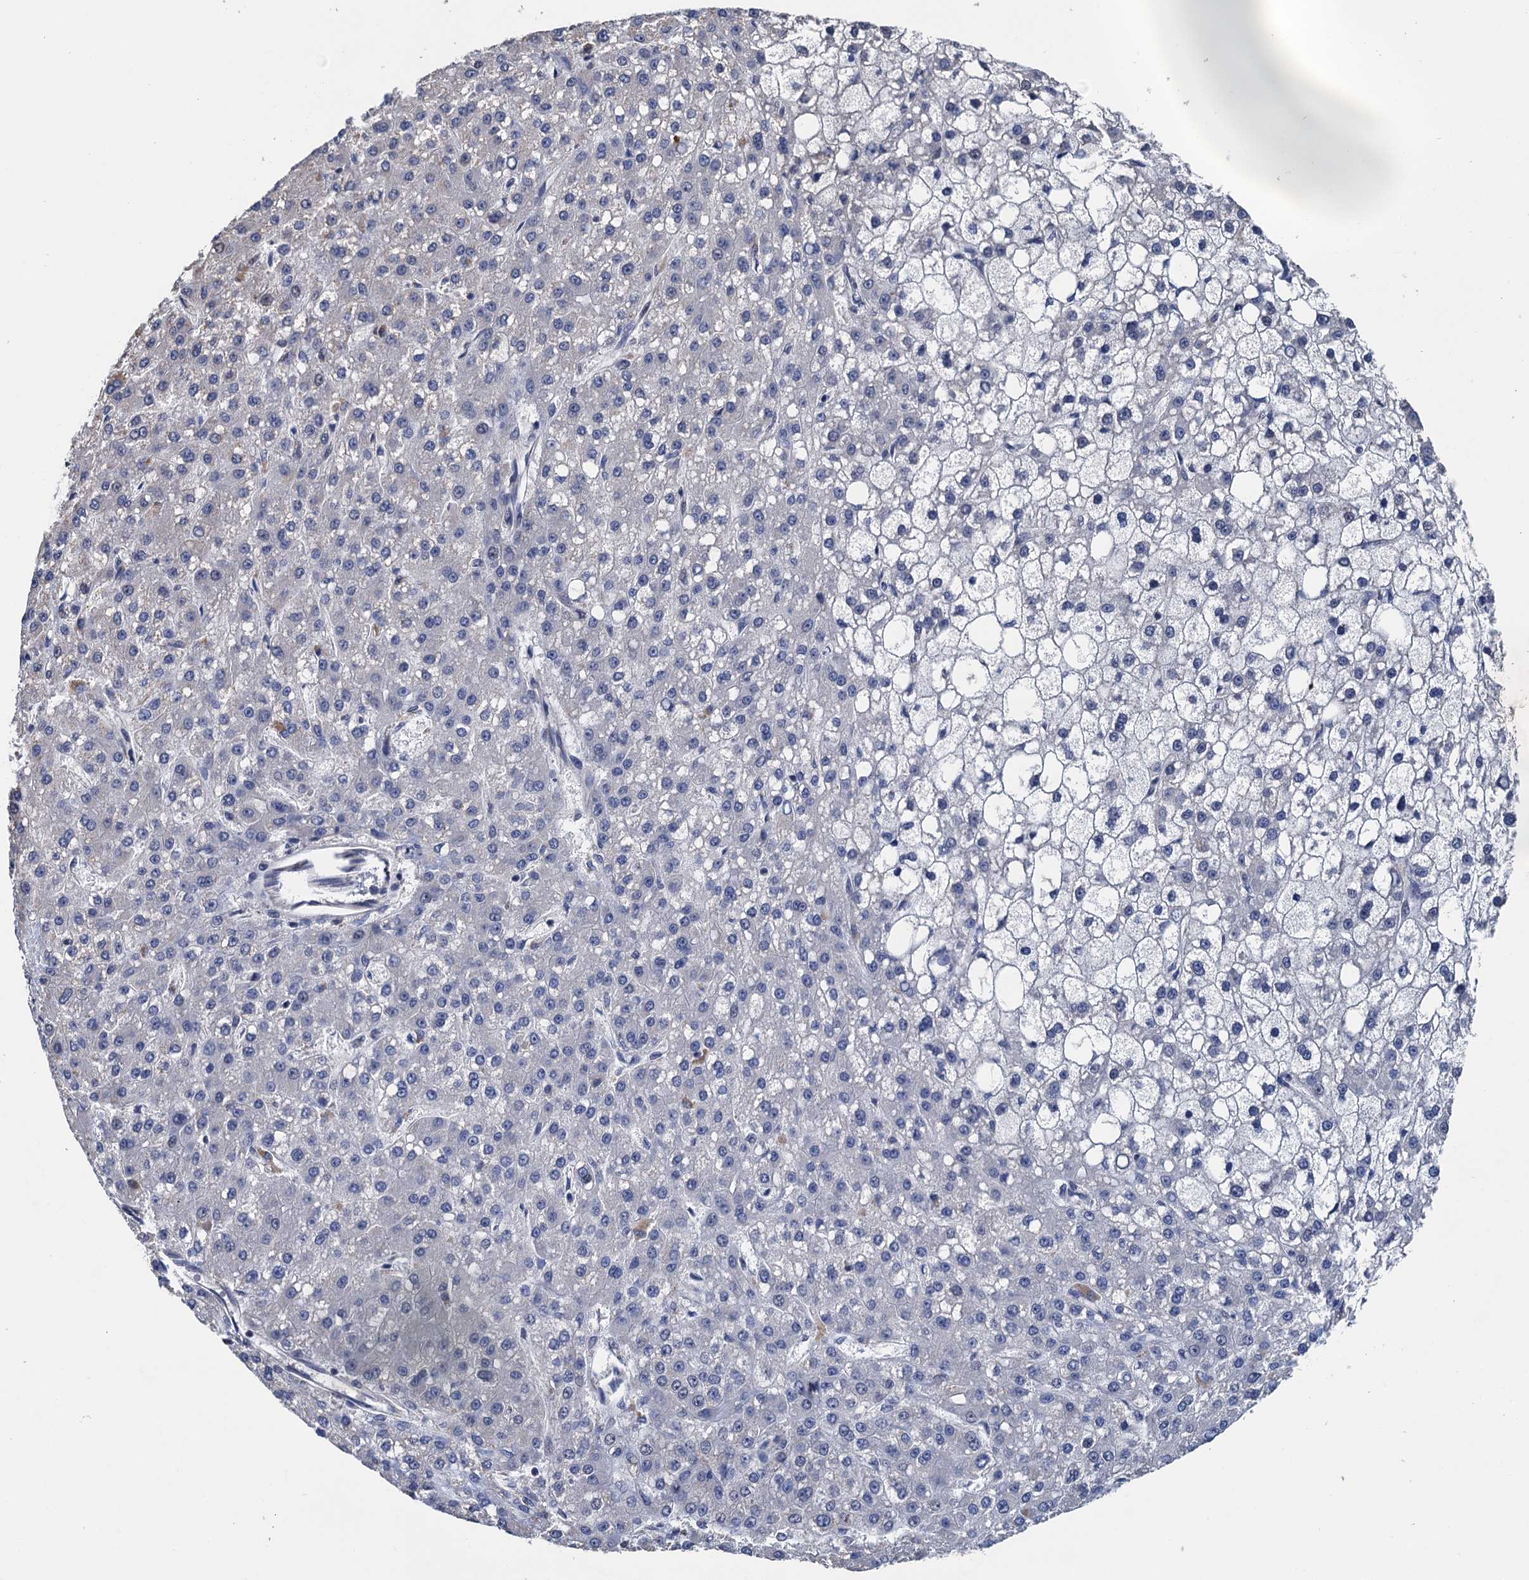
{"staining": {"intensity": "negative", "quantity": "none", "location": "none"}, "tissue": "liver cancer", "cell_type": "Tumor cells", "image_type": "cancer", "snomed": [{"axis": "morphology", "description": "Carcinoma, Hepatocellular, NOS"}, {"axis": "topography", "description": "Liver"}], "caption": "The photomicrograph displays no significant positivity in tumor cells of liver cancer (hepatocellular carcinoma). (Immunohistochemistry, brightfield microscopy, high magnification).", "gene": "ART5", "patient": {"sex": "male", "age": 67}}